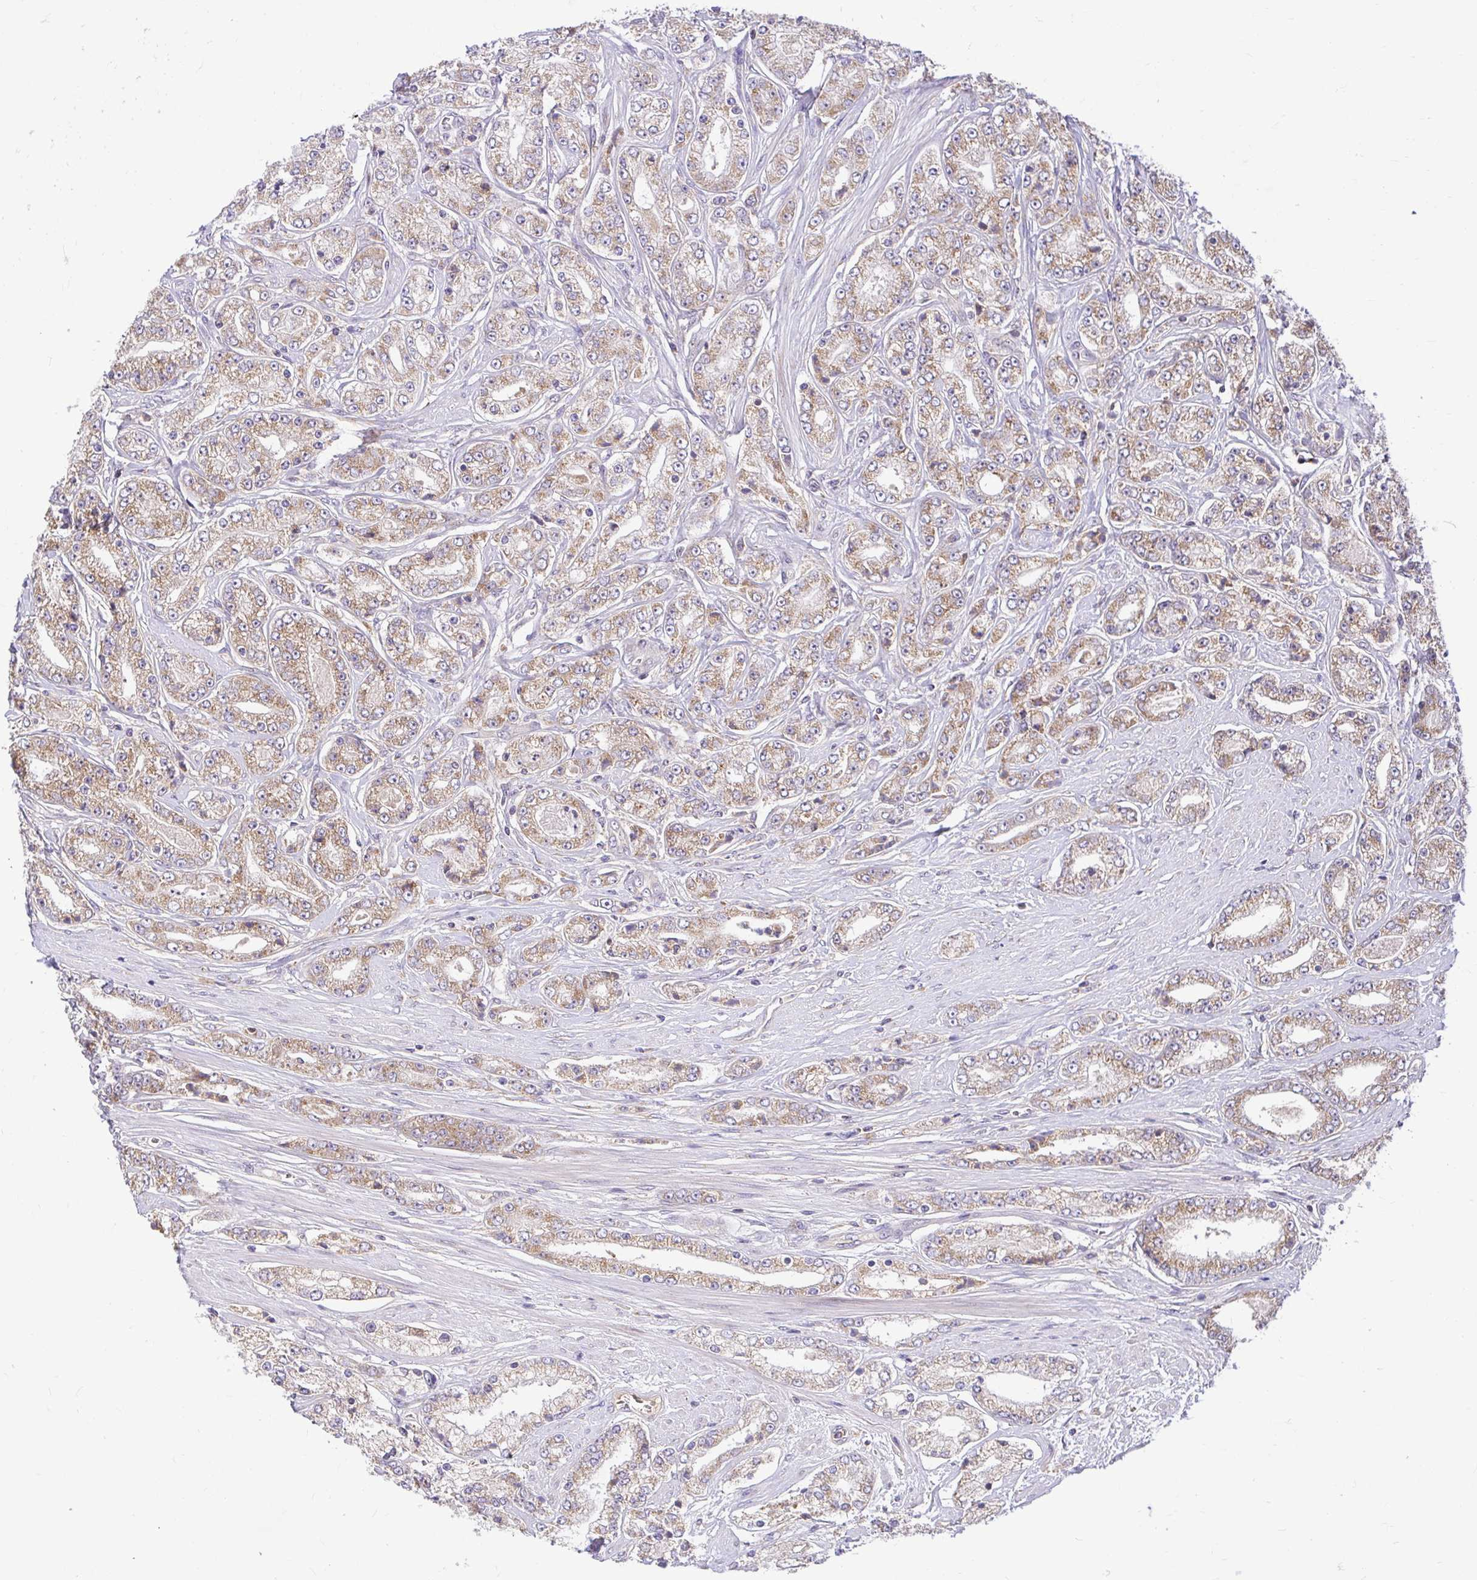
{"staining": {"intensity": "moderate", "quantity": ">75%", "location": "cytoplasmic/membranous"}, "tissue": "prostate cancer", "cell_type": "Tumor cells", "image_type": "cancer", "snomed": [{"axis": "morphology", "description": "Adenocarcinoma, High grade"}, {"axis": "topography", "description": "Prostate"}], "caption": "Prostate adenocarcinoma (high-grade) was stained to show a protein in brown. There is medium levels of moderate cytoplasmic/membranous expression in about >75% of tumor cells.", "gene": "VTI1B", "patient": {"sex": "male", "age": 66}}